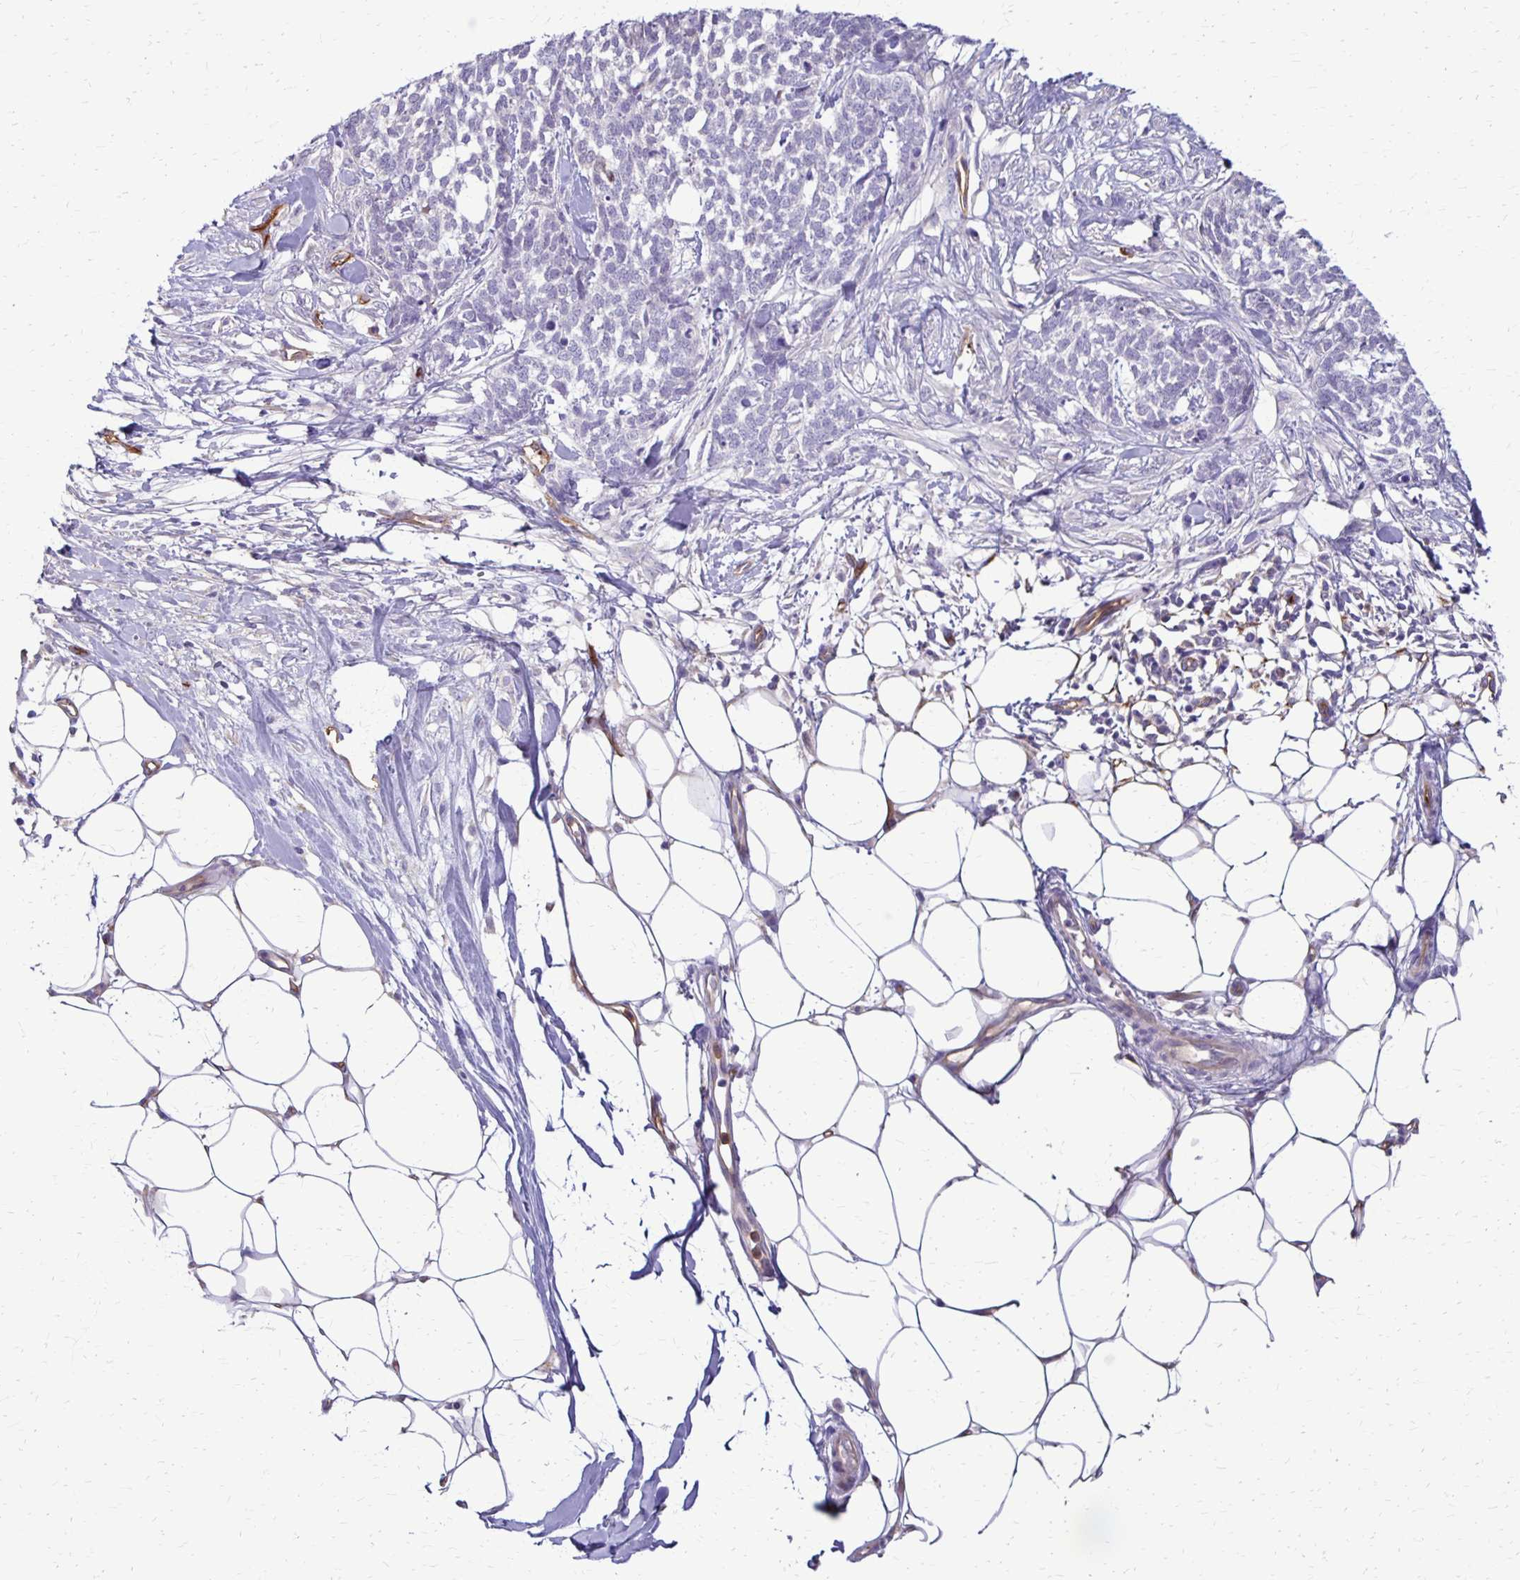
{"staining": {"intensity": "negative", "quantity": "none", "location": "none"}, "tissue": "skin cancer", "cell_type": "Tumor cells", "image_type": "cancer", "snomed": [{"axis": "morphology", "description": "Basal cell carcinoma"}, {"axis": "topography", "description": "Skin"}], "caption": "Tumor cells show no significant positivity in skin basal cell carcinoma.", "gene": "TTYH1", "patient": {"sex": "female", "age": 59}}